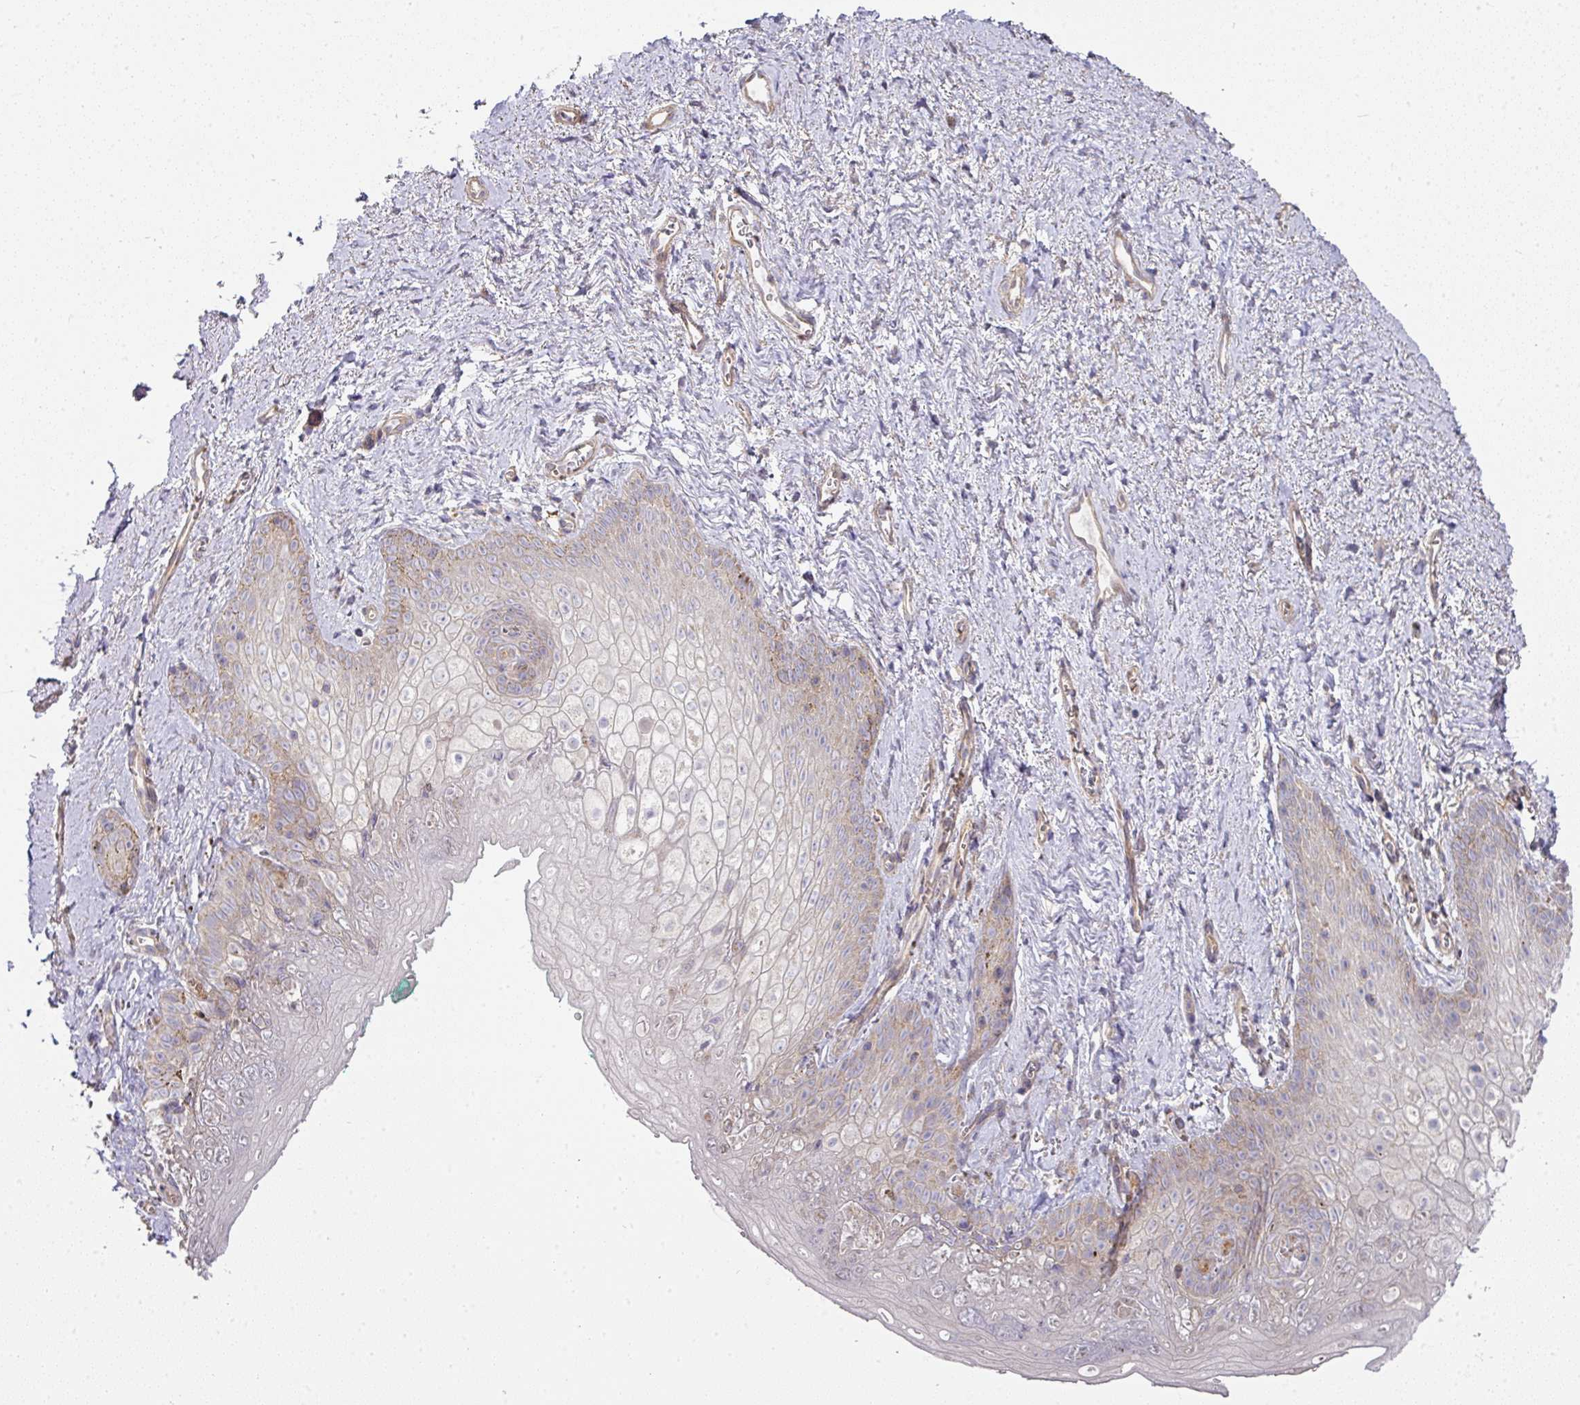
{"staining": {"intensity": "weak", "quantity": "25%-75%", "location": "cytoplasmic/membranous"}, "tissue": "vagina", "cell_type": "Squamous epithelial cells", "image_type": "normal", "snomed": [{"axis": "morphology", "description": "Normal tissue, NOS"}, {"axis": "topography", "description": "Vulva"}, {"axis": "topography", "description": "Vagina"}, {"axis": "topography", "description": "Peripheral nerve tissue"}], "caption": "Squamous epithelial cells demonstrate low levels of weak cytoplasmic/membranous staining in about 25%-75% of cells in benign human vagina.", "gene": "STK35", "patient": {"sex": "female", "age": 66}}